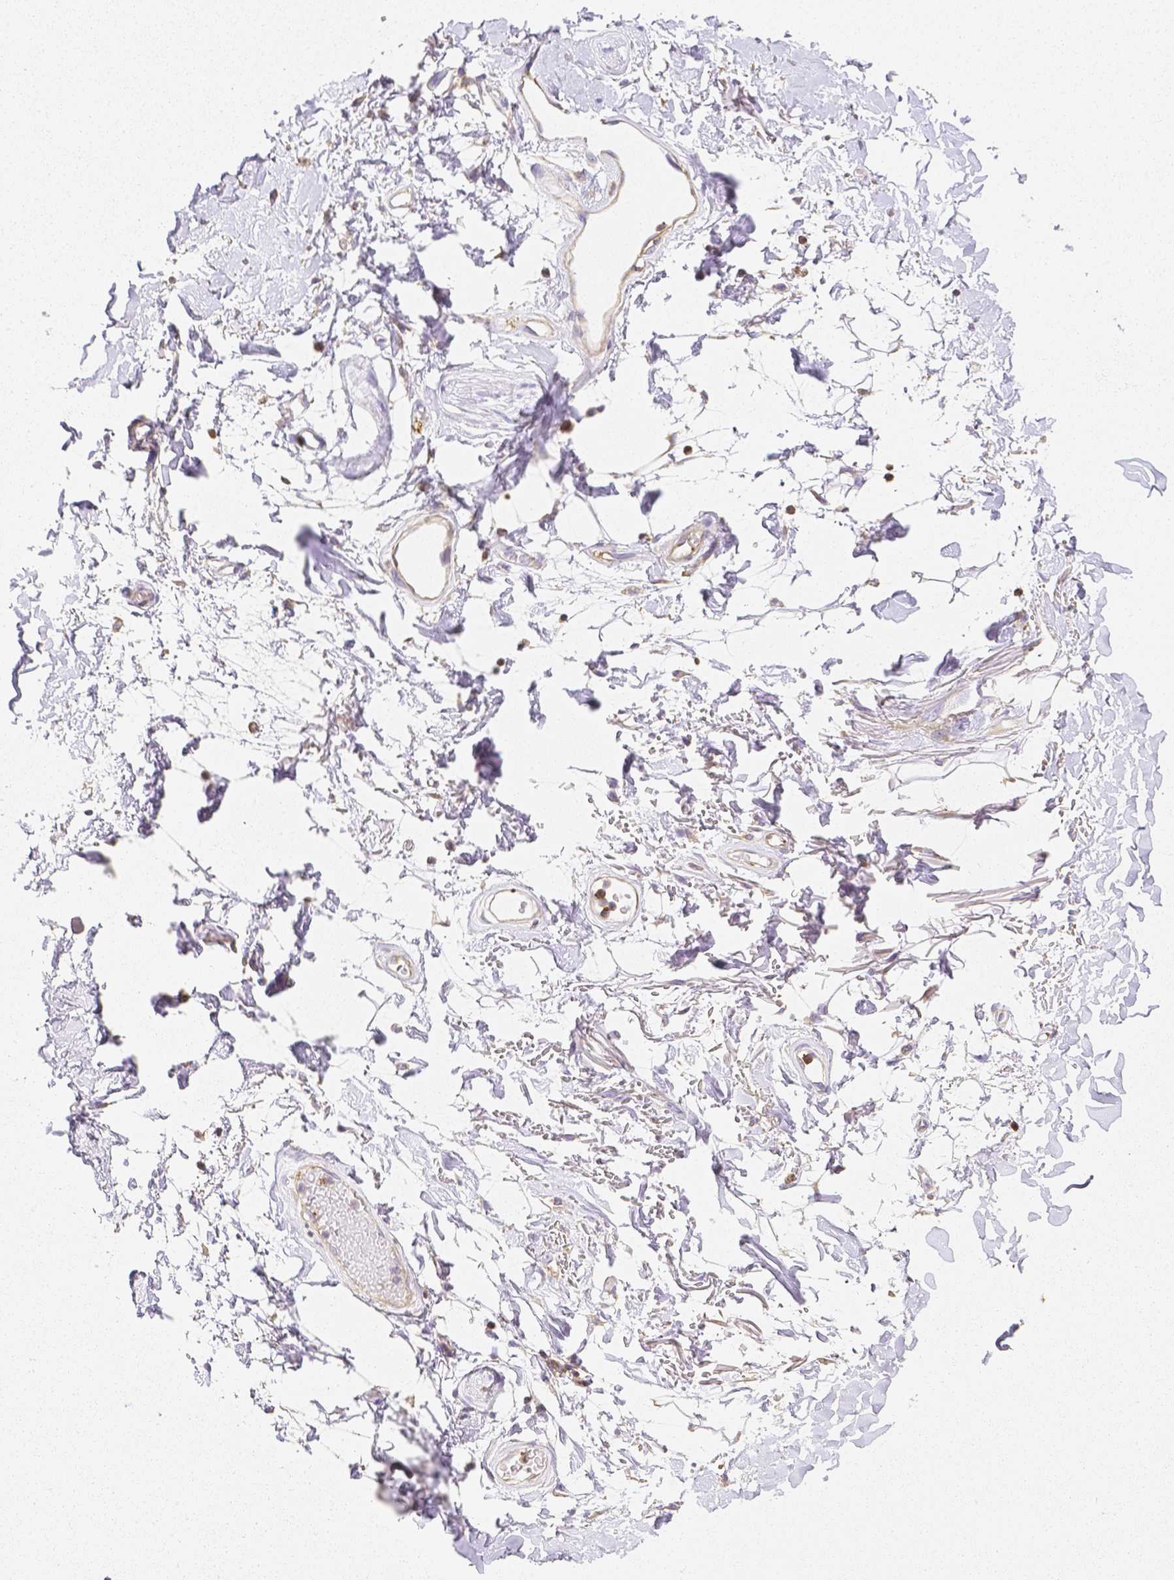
{"staining": {"intensity": "negative", "quantity": "none", "location": "none"}, "tissue": "adipose tissue", "cell_type": "Adipocytes", "image_type": "normal", "snomed": [{"axis": "morphology", "description": "Normal tissue, NOS"}, {"axis": "topography", "description": "Anal"}, {"axis": "topography", "description": "Peripheral nerve tissue"}], "caption": "Immunohistochemical staining of benign human adipose tissue shows no significant staining in adipocytes. The staining was performed using DAB to visualize the protein expression in brown, while the nuclei were stained in blue with hematoxylin (Magnification: 20x).", "gene": "ASAH2B", "patient": {"sex": "male", "age": 78}}